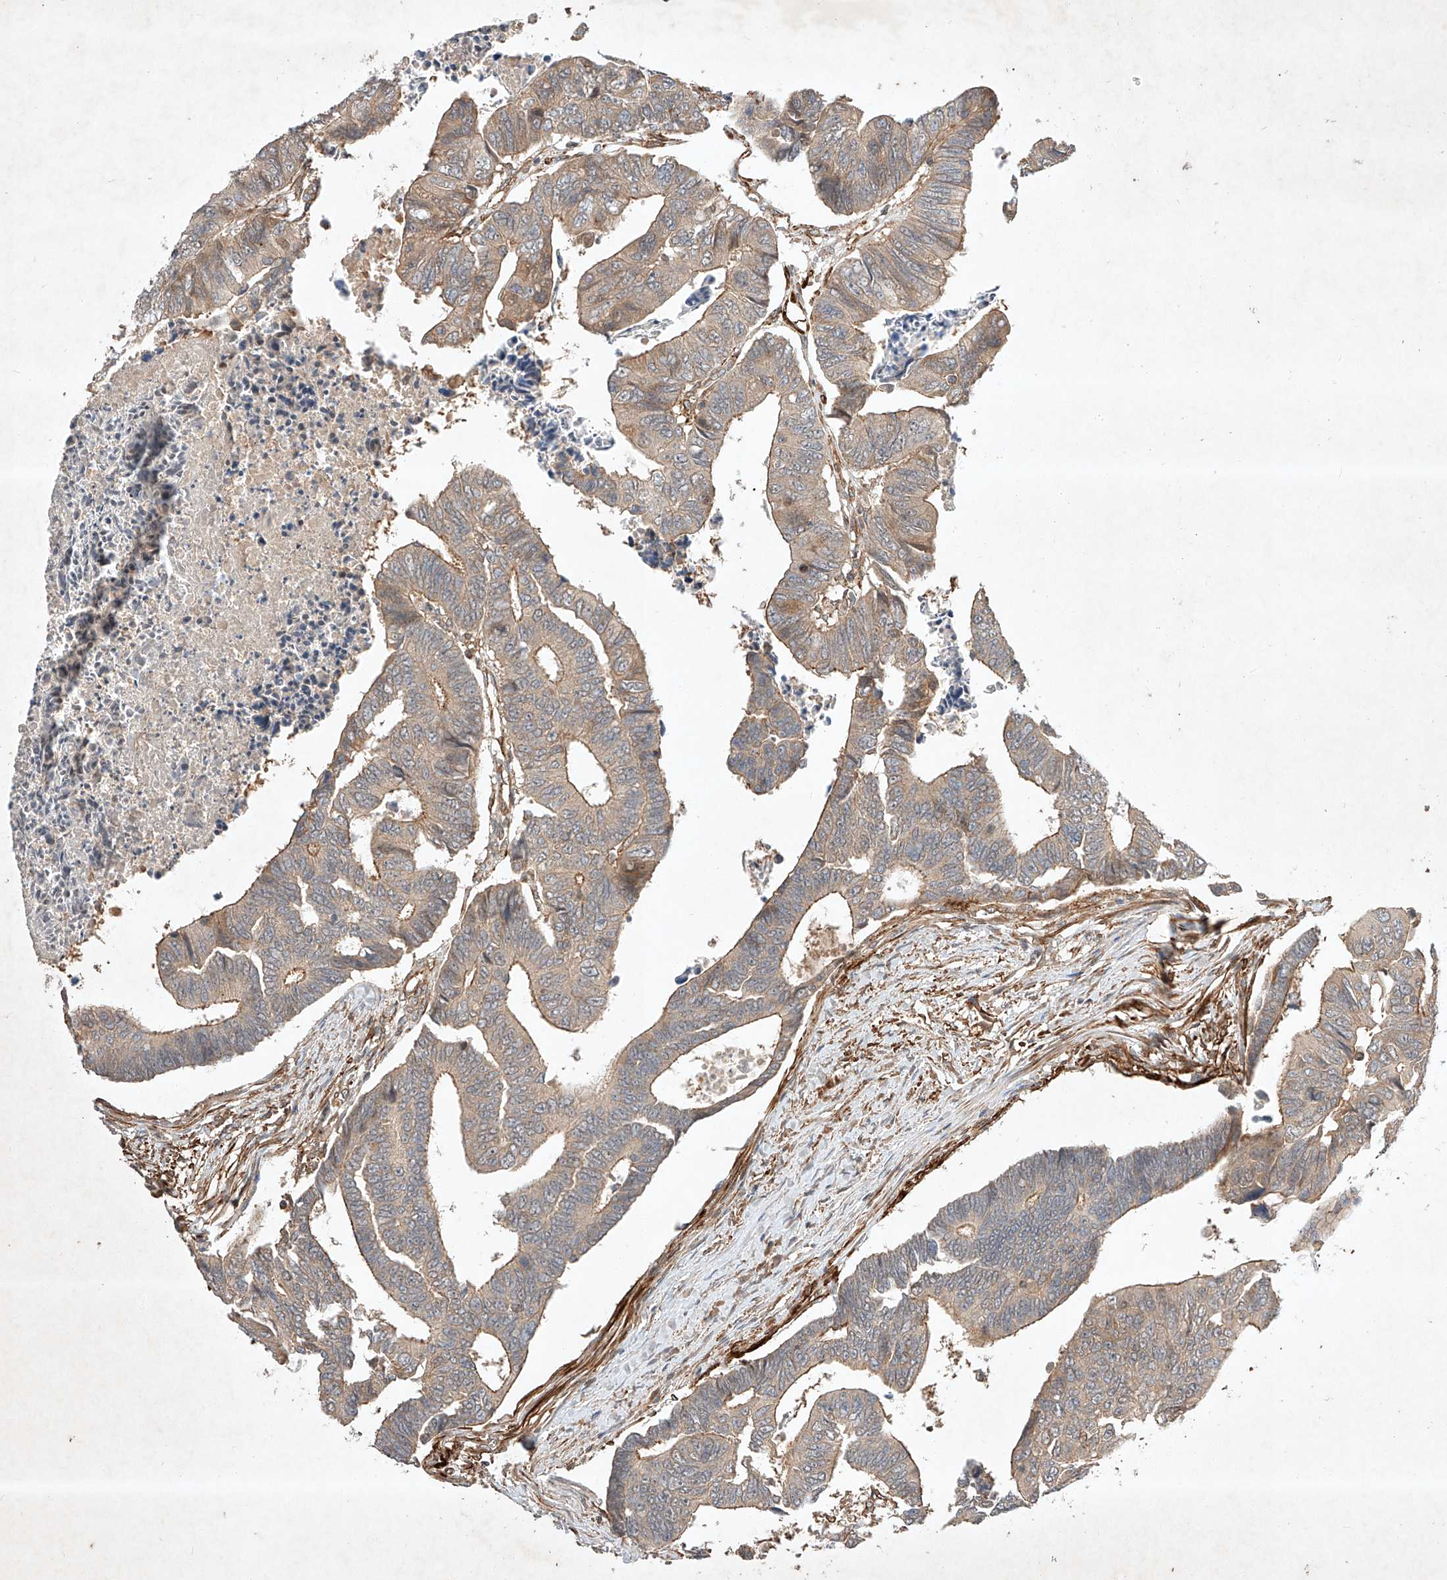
{"staining": {"intensity": "moderate", "quantity": ">75%", "location": "cytoplasmic/membranous"}, "tissue": "colorectal cancer", "cell_type": "Tumor cells", "image_type": "cancer", "snomed": [{"axis": "morphology", "description": "Adenocarcinoma, NOS"}, {"axis": "topography", "description": "Rectum"}], "caption": "Immunohistochemistry (IHC) micrograph of colorectal adenocarcinoma stained for a protein (brown), which shows medium levels of moderate cytoplasmic/membranous staining in approximately >75% of tumor cells.", "gene": "ARHGAP33", "patient": {"sex": "female", "age": 65}}